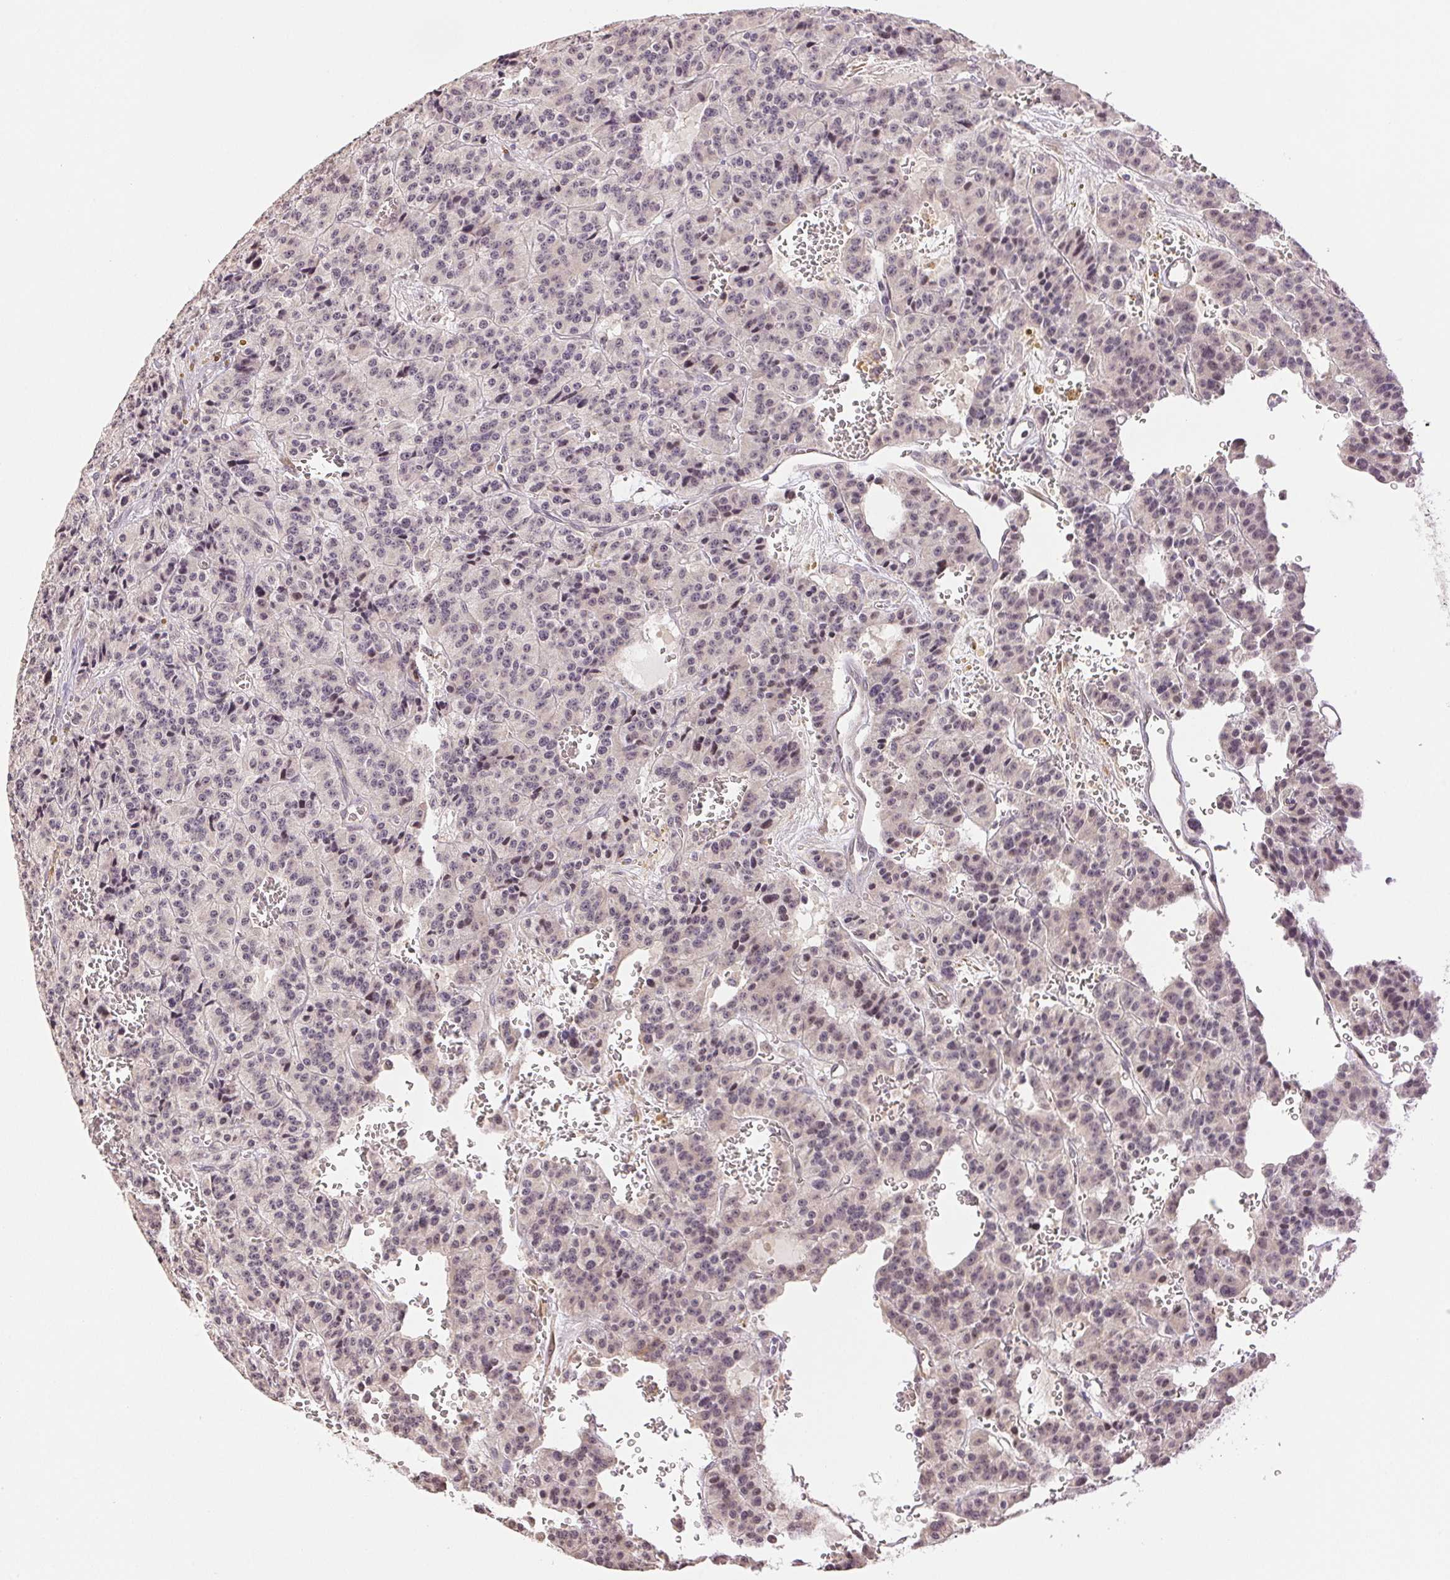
{"staining": {"intensity": "negative", "quantity": "none", "location": "none"}, "tissue": "carcinoid", "cell_type": "Tumor cells", "image_type": "cancer", "snomed": [{"axis": "morphology", "description": "Carcinoid, malignant, NOS"}, {"axis": "topography", "description": "Lung"}], "caption": "The micrograph reveals no staining of tumor cells in carcinoid (malignant).", "gene": "PLCB1", "patient": {"sex": "female", "age": 71}}